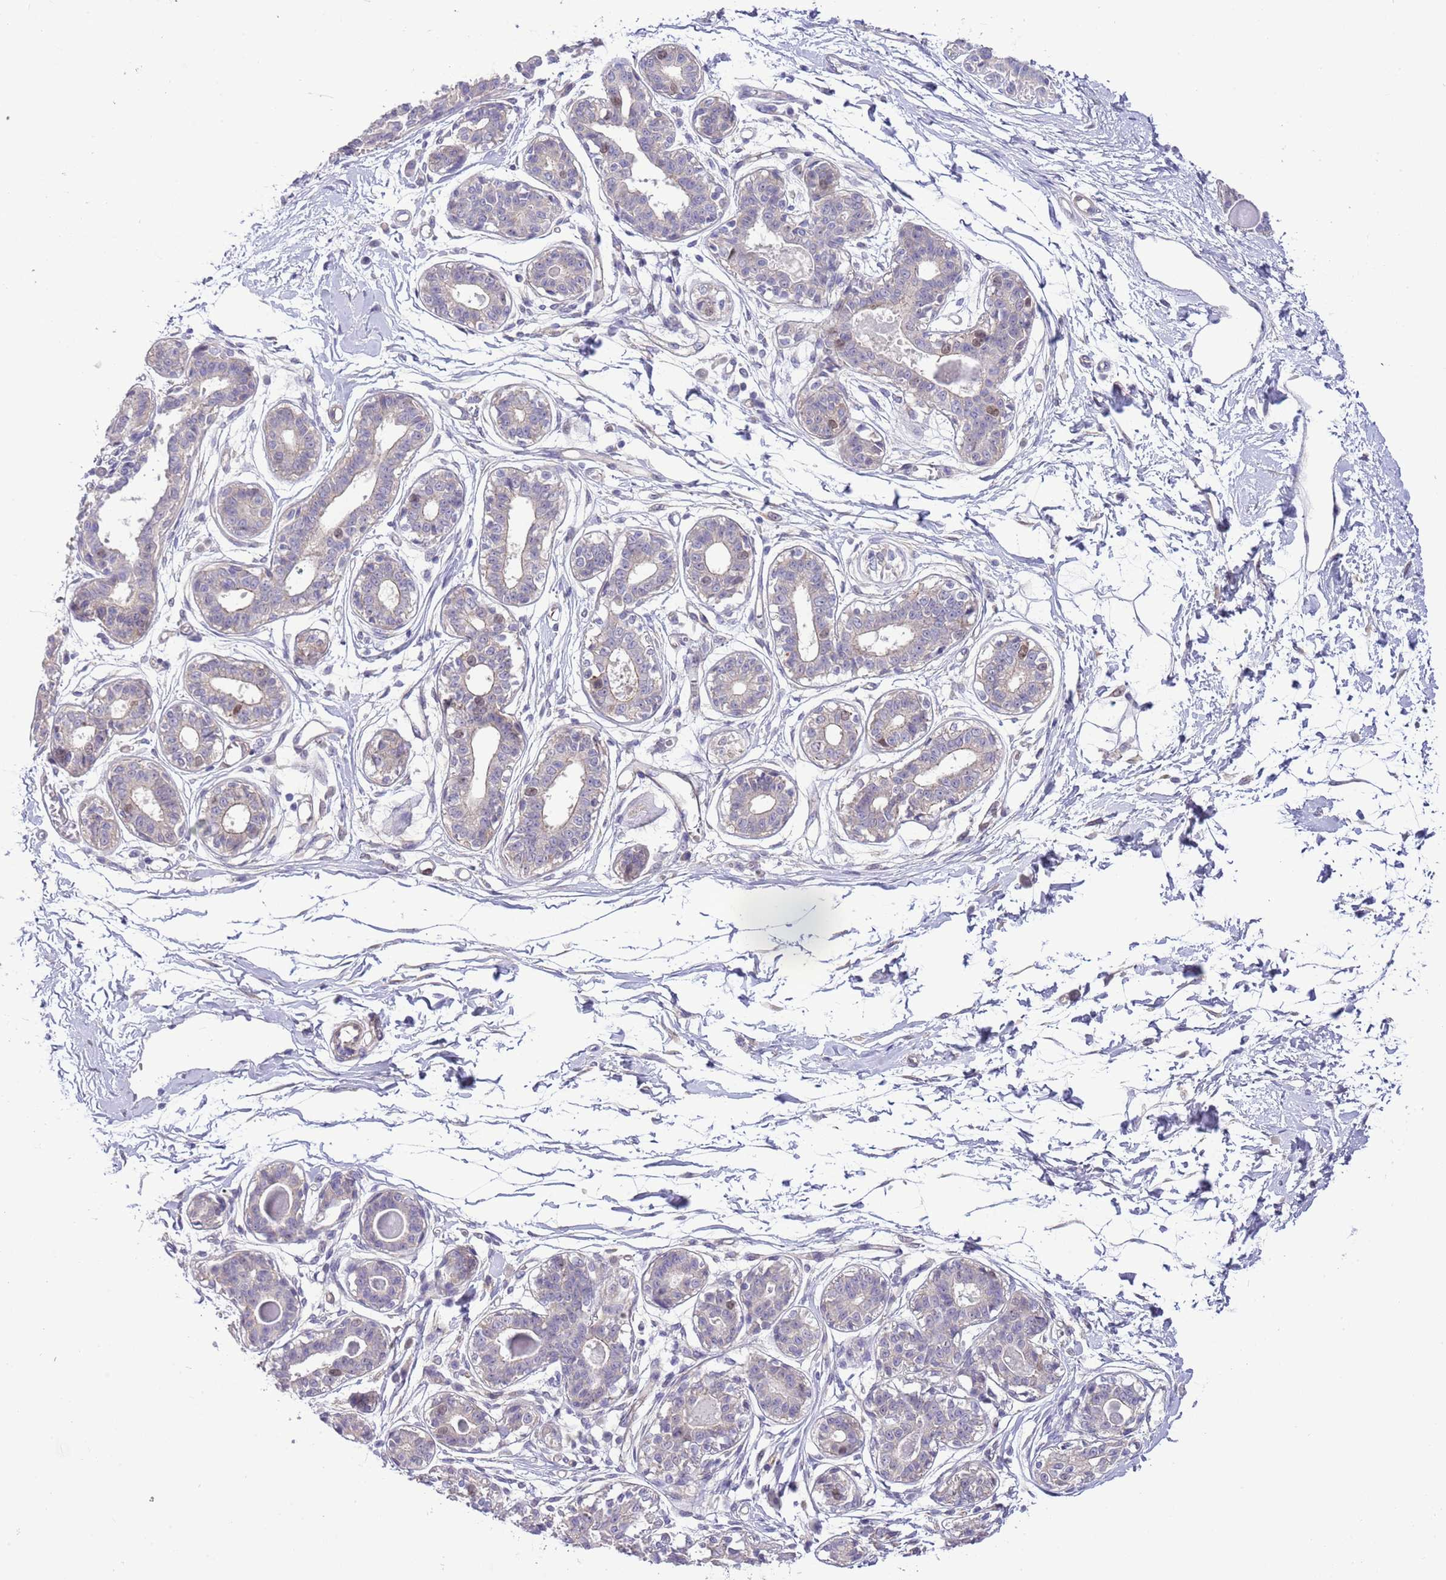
{"staining": {"intensity": "negative", "quantity": "none", "location": "none"}, "tissue": "breast", "cell_type": "Adipocytes", "image_type": "normal", "snomed": [{"axis": "morphology", "description": "Normal tissue, NOS"}, {"axis": "topography", "description": "Breast"}], "caption": "IHC of benign human breast demonstrates no positivity in adipocytes.", "gene": "FBRSL1", "patient": {"sex": "female", "age": 45}}